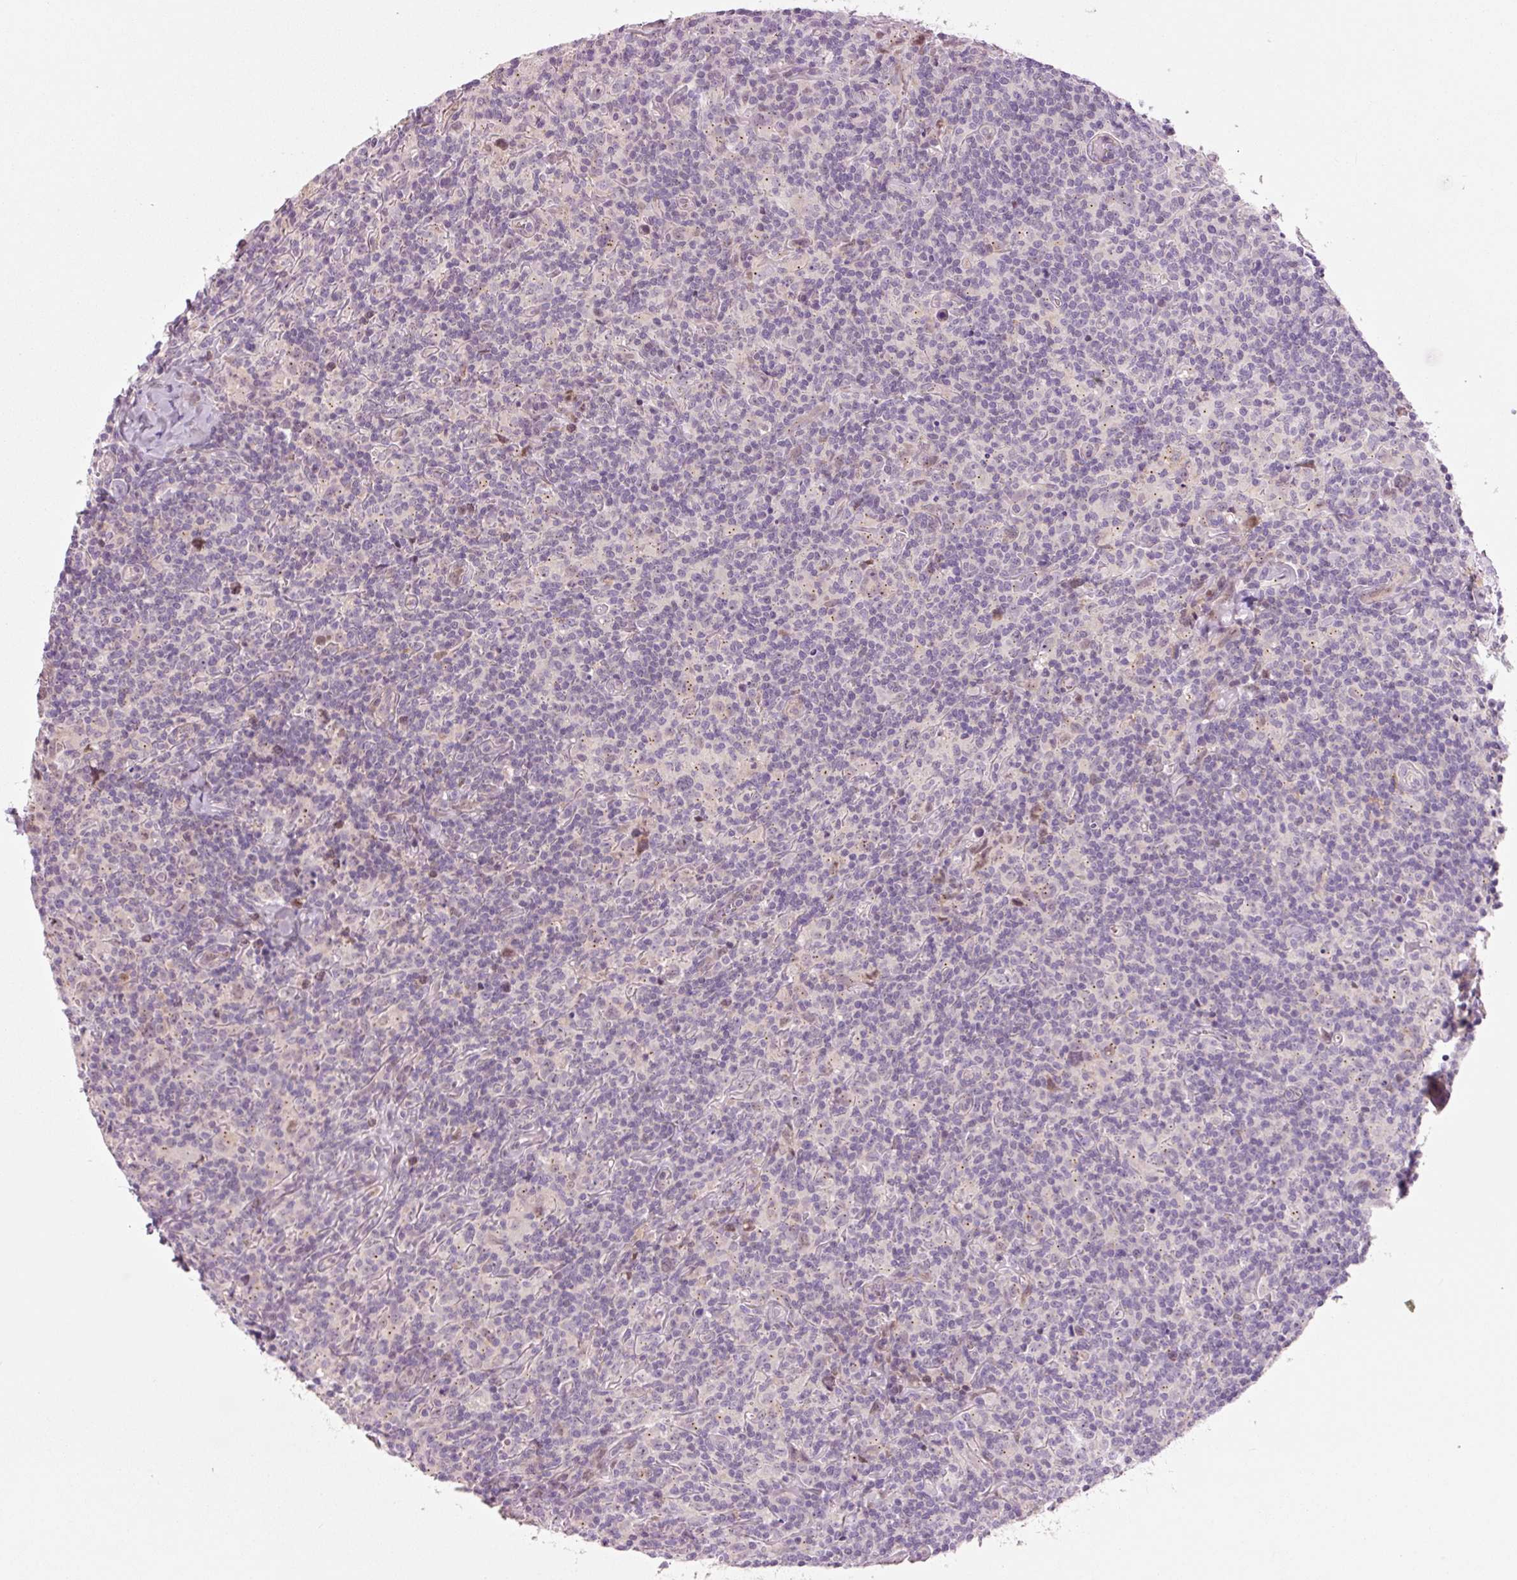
{"staining": {"intensity": "negative", "quantity": "none", "location": "none"}, "tissue": "lymphoma", "cell_type": "Tumor cells", "image_type": "cancer", "snomed": [{"axis": "morphology", "description": "Hodgkin's disease, NOS"}, {"axis": "topography", "description": "Lymph node"}], "caption": "Immunohistochemistry of human lymphoma reveals no positivity in tumor cells.", "gene": "DAPP1", "patient": {"sex": "female", "age": 18}}